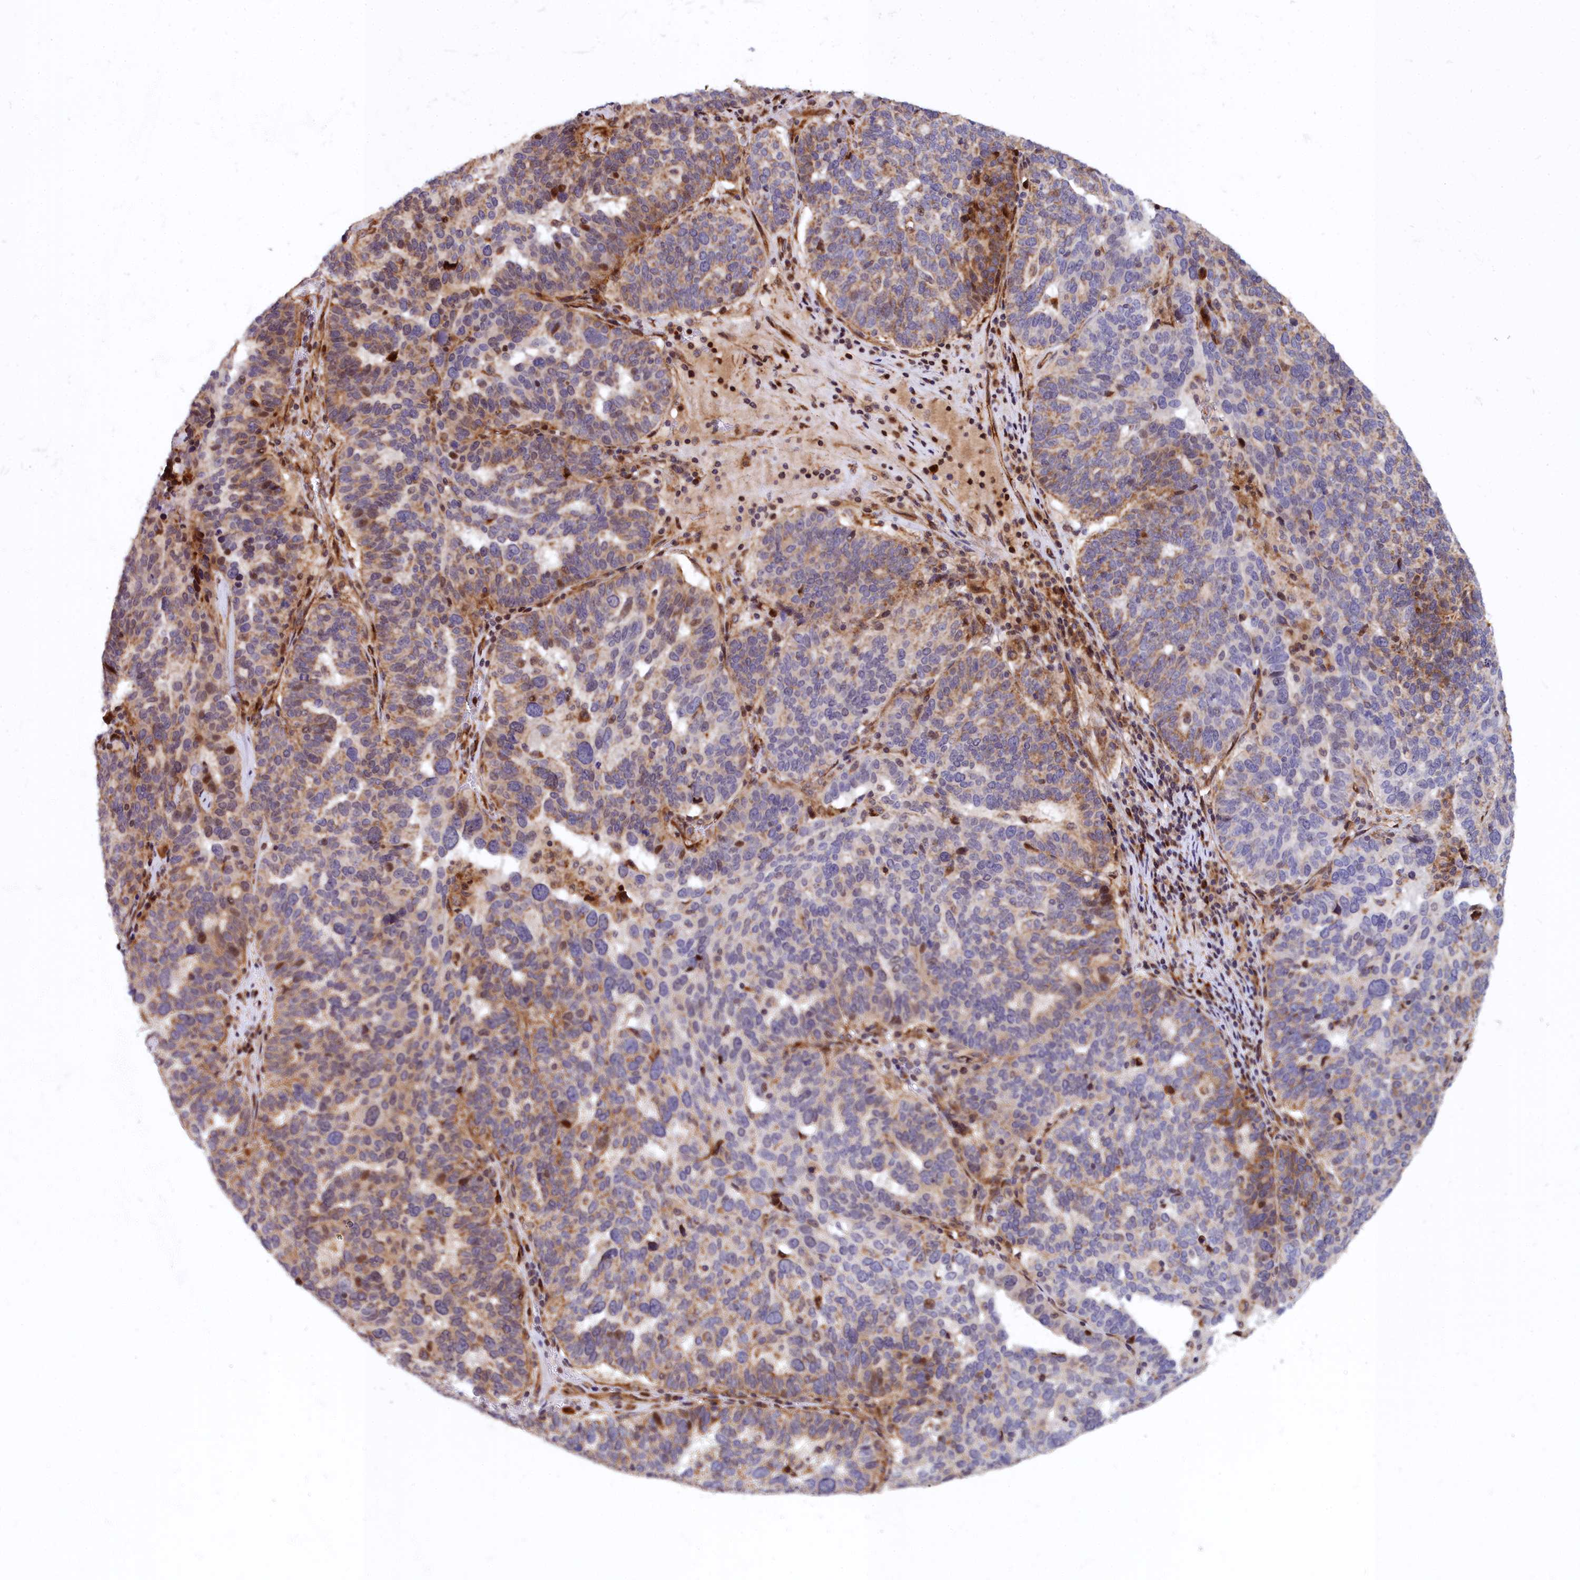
{"staining": {"intensity": "moderate", "quantity": "25%-75%", "location": "cytoplasmic/membranous"}, "tissue": "ovarian cancer", "cell_type": "Tumor cells", "image_type": "cancer", "snomed": [{"axis": "morphology", "description": "Cystadenocarcinoma, serous, NOS"}, {"axis": "topography", "description": "Ovary"}], "caption": "The histopathology image exhibits a brown stain indicating the presence of a protein in the cytoplasmic/membranous of tumor cells in ovarian cancer.", "gene": "MRPS11", "patient": {"sex": "female", "age": 59}}